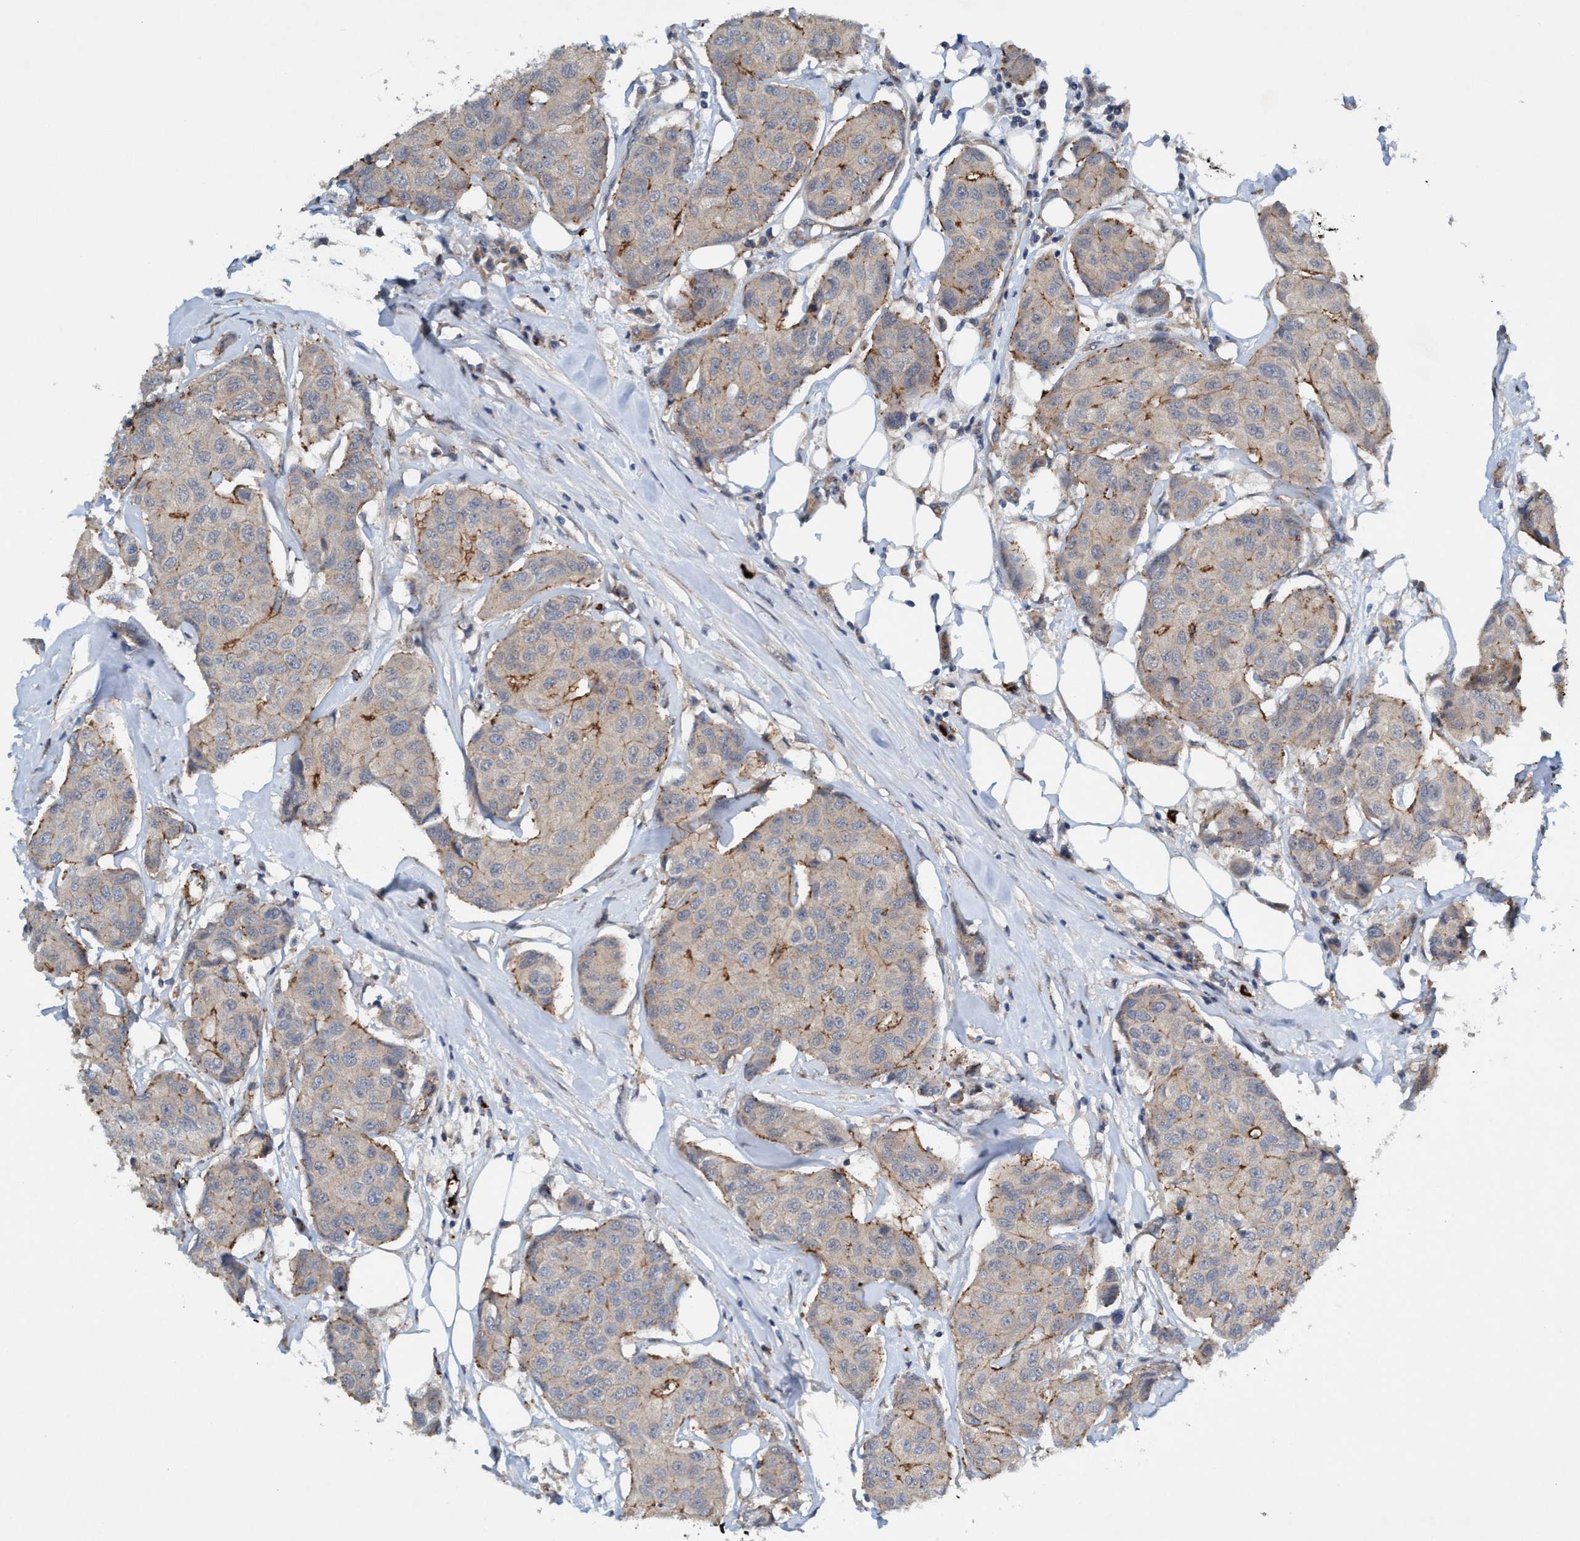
{"staining": {"intensity": "weak", "quantity": "<25%", "location": "cytoplasmic/membranous"}, "tissue": "breast cancer", "cell_type": "Tumor cells", "image_type": "cancer", "snomed": [{"axis": "morphology", "description": "Duct carcinoma"}, {"axis": "topography", "description": "Breast"}], "caption": "Tumor cells are negative for brown protein staining in breast cancer.", "gene": "TRIM65", "patient": {"sex": "female", "age": 80}}